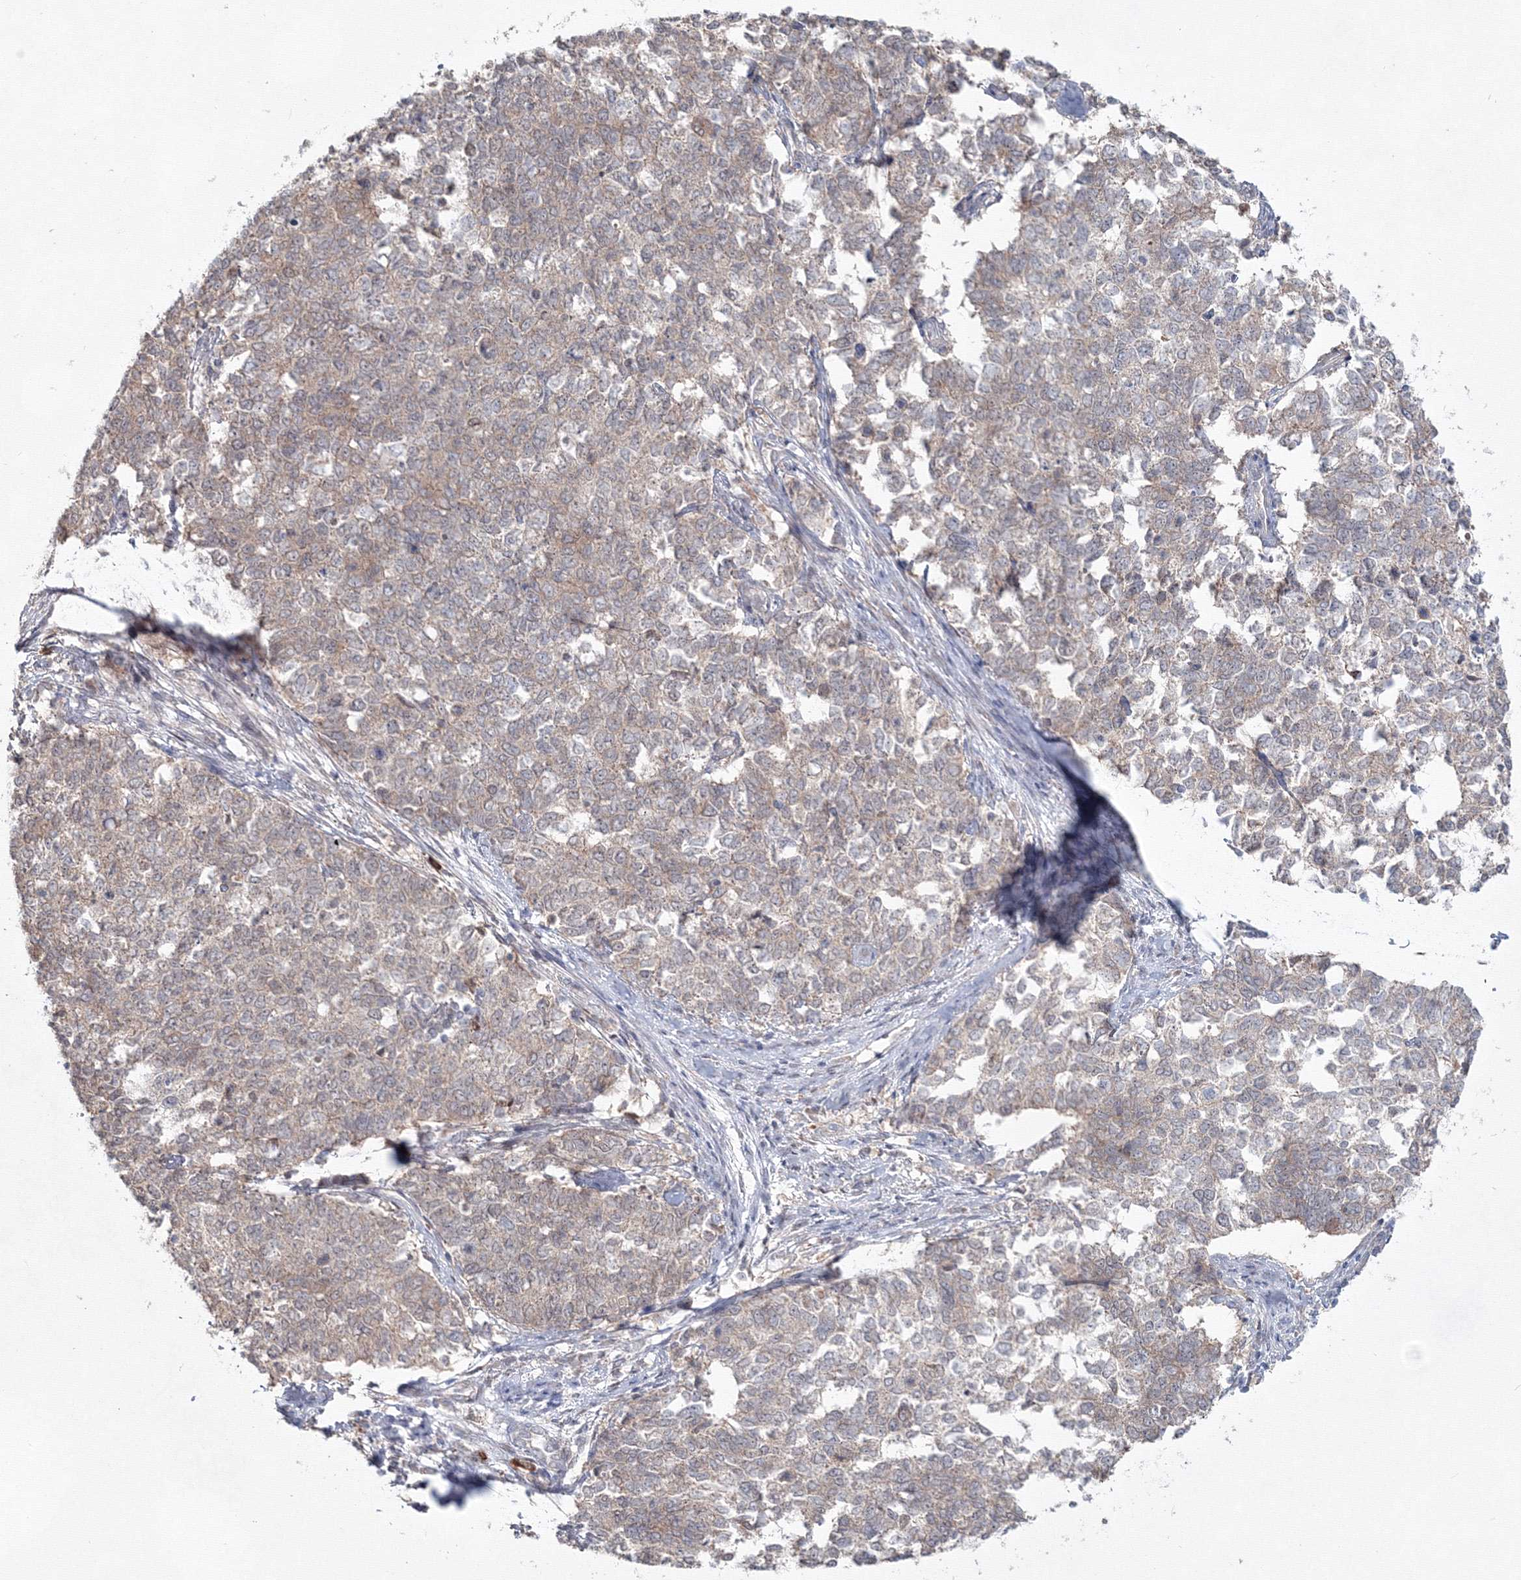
{"staining": {"intensity": "weak", "quantity": "25%-75%", "location": "cytoplasmic/membranous"}, "tissue": "cervical cancer", "cell_type": "Tumor cells", "image_type": "cancer", "snomed": [{"axis": "morphology", "description": "Squamous cell carcinoma, NOS"}, {"axis": "topography", "description": "Cervix"}], "caption": "A histopathology image of human cervical cancer stained for a protein exhibits weak cytoplasmic/membranous brown staining in tumor cells.", "gene": "MKRN2", "patient": {"sex": "female", "age": 63}}